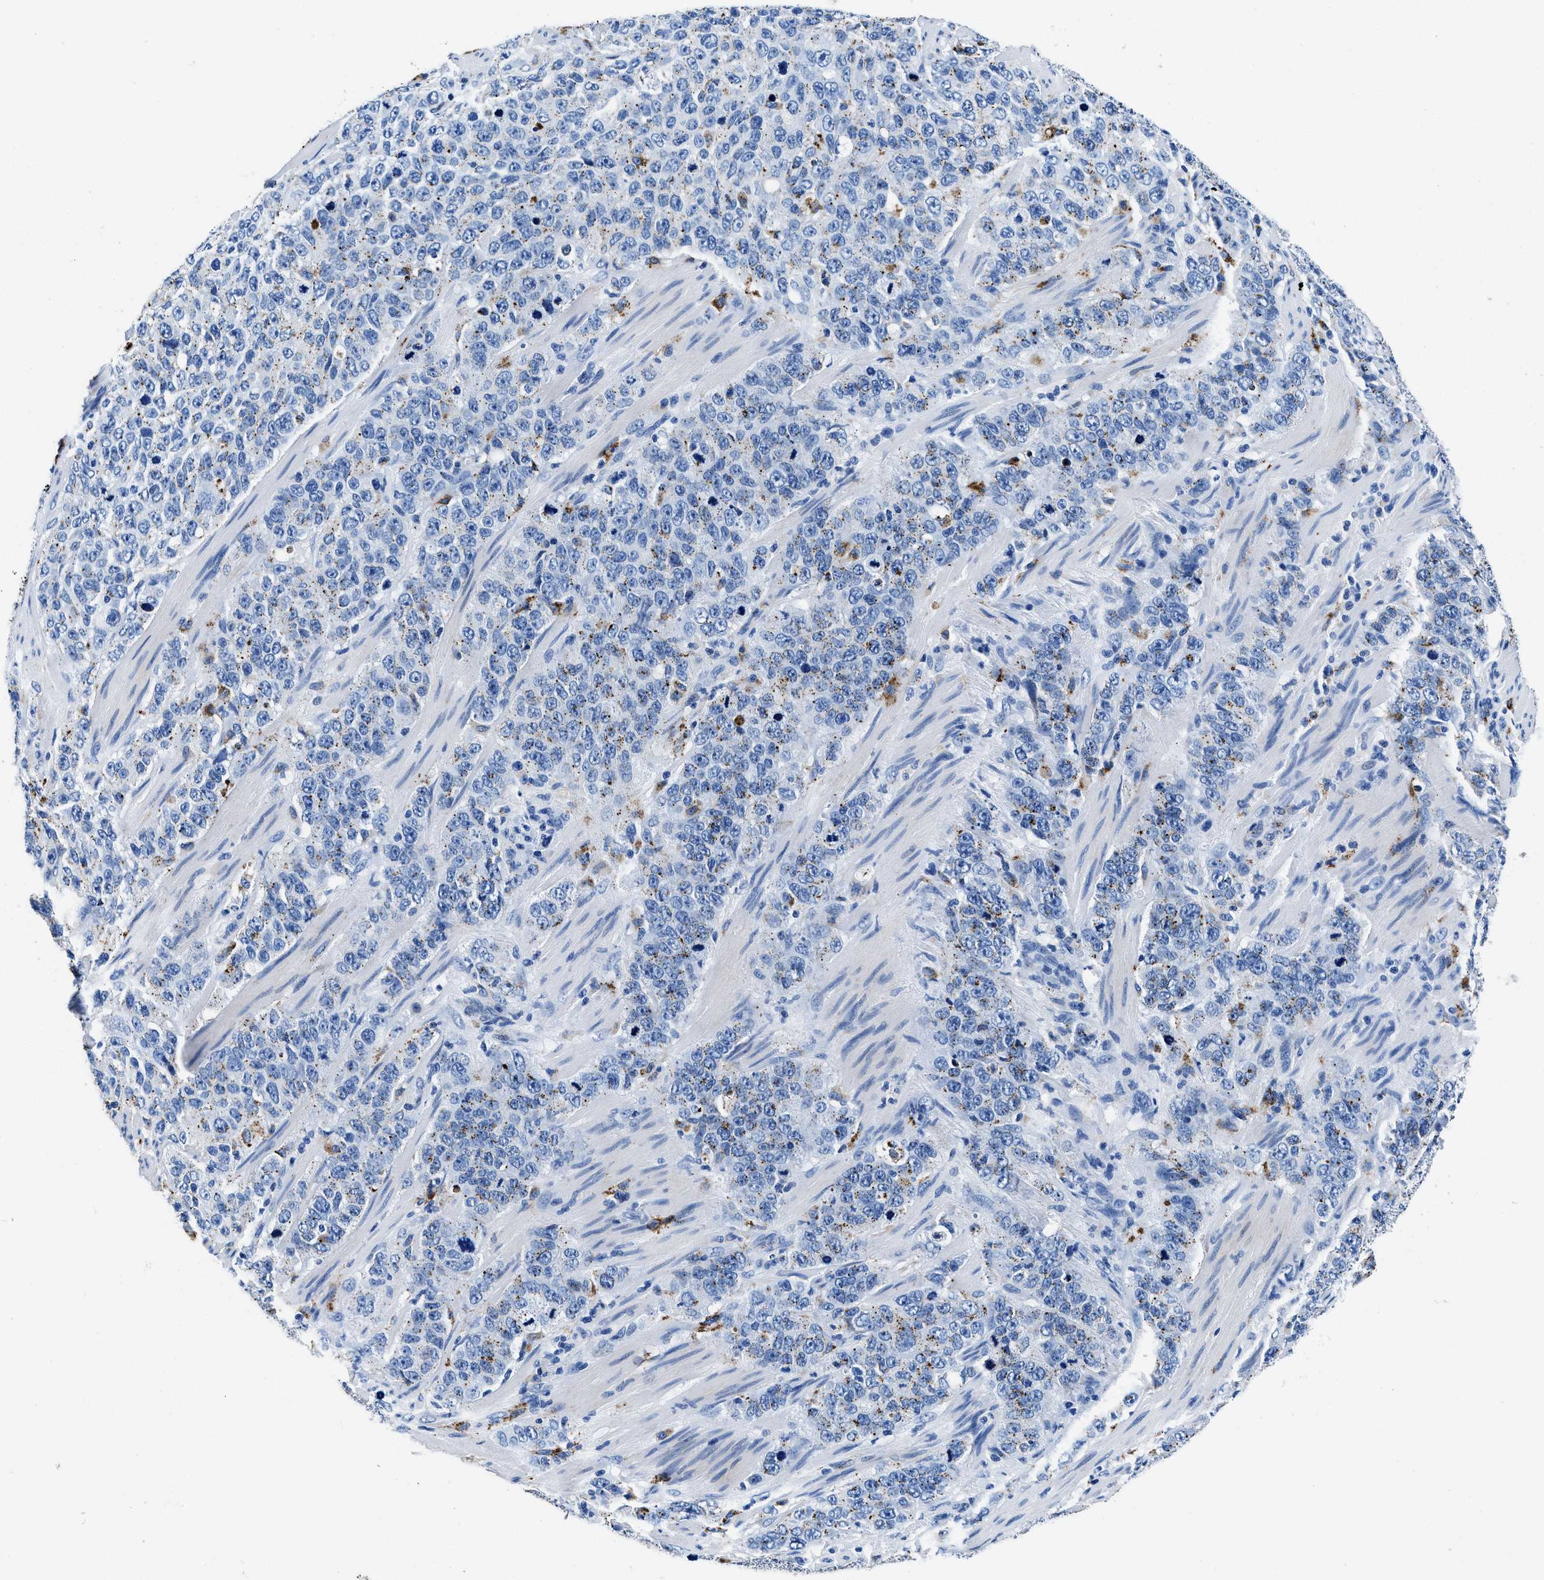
{"staining": {"intensity": "moderate", "quantity": "<25%", "location": "cytoplasmic/membranous"}, "tissue": "stomach cancer", "cell_type": "Tumor cells", "image_type": "cancer", "snomed": [{"axis": "morphology", "description": "Adenocarcinoma, NOS"}, {"axis": "topography", "description": "Stomach"}], "caption": "Immunohistochemistry (IHC) of adenocarcinoma (stomach) reveals low levels of moderate cytoplasmic/membranous positivity in about <25% of tumor cells. The staining was performed using DAB (3,3'-diaminobenzidine), with brown indicating positive protein expression. Nuclei are stained blue with hematoxylin.", "gene": "OR14K1", "patient": {"sex": "male", "age": 48}}